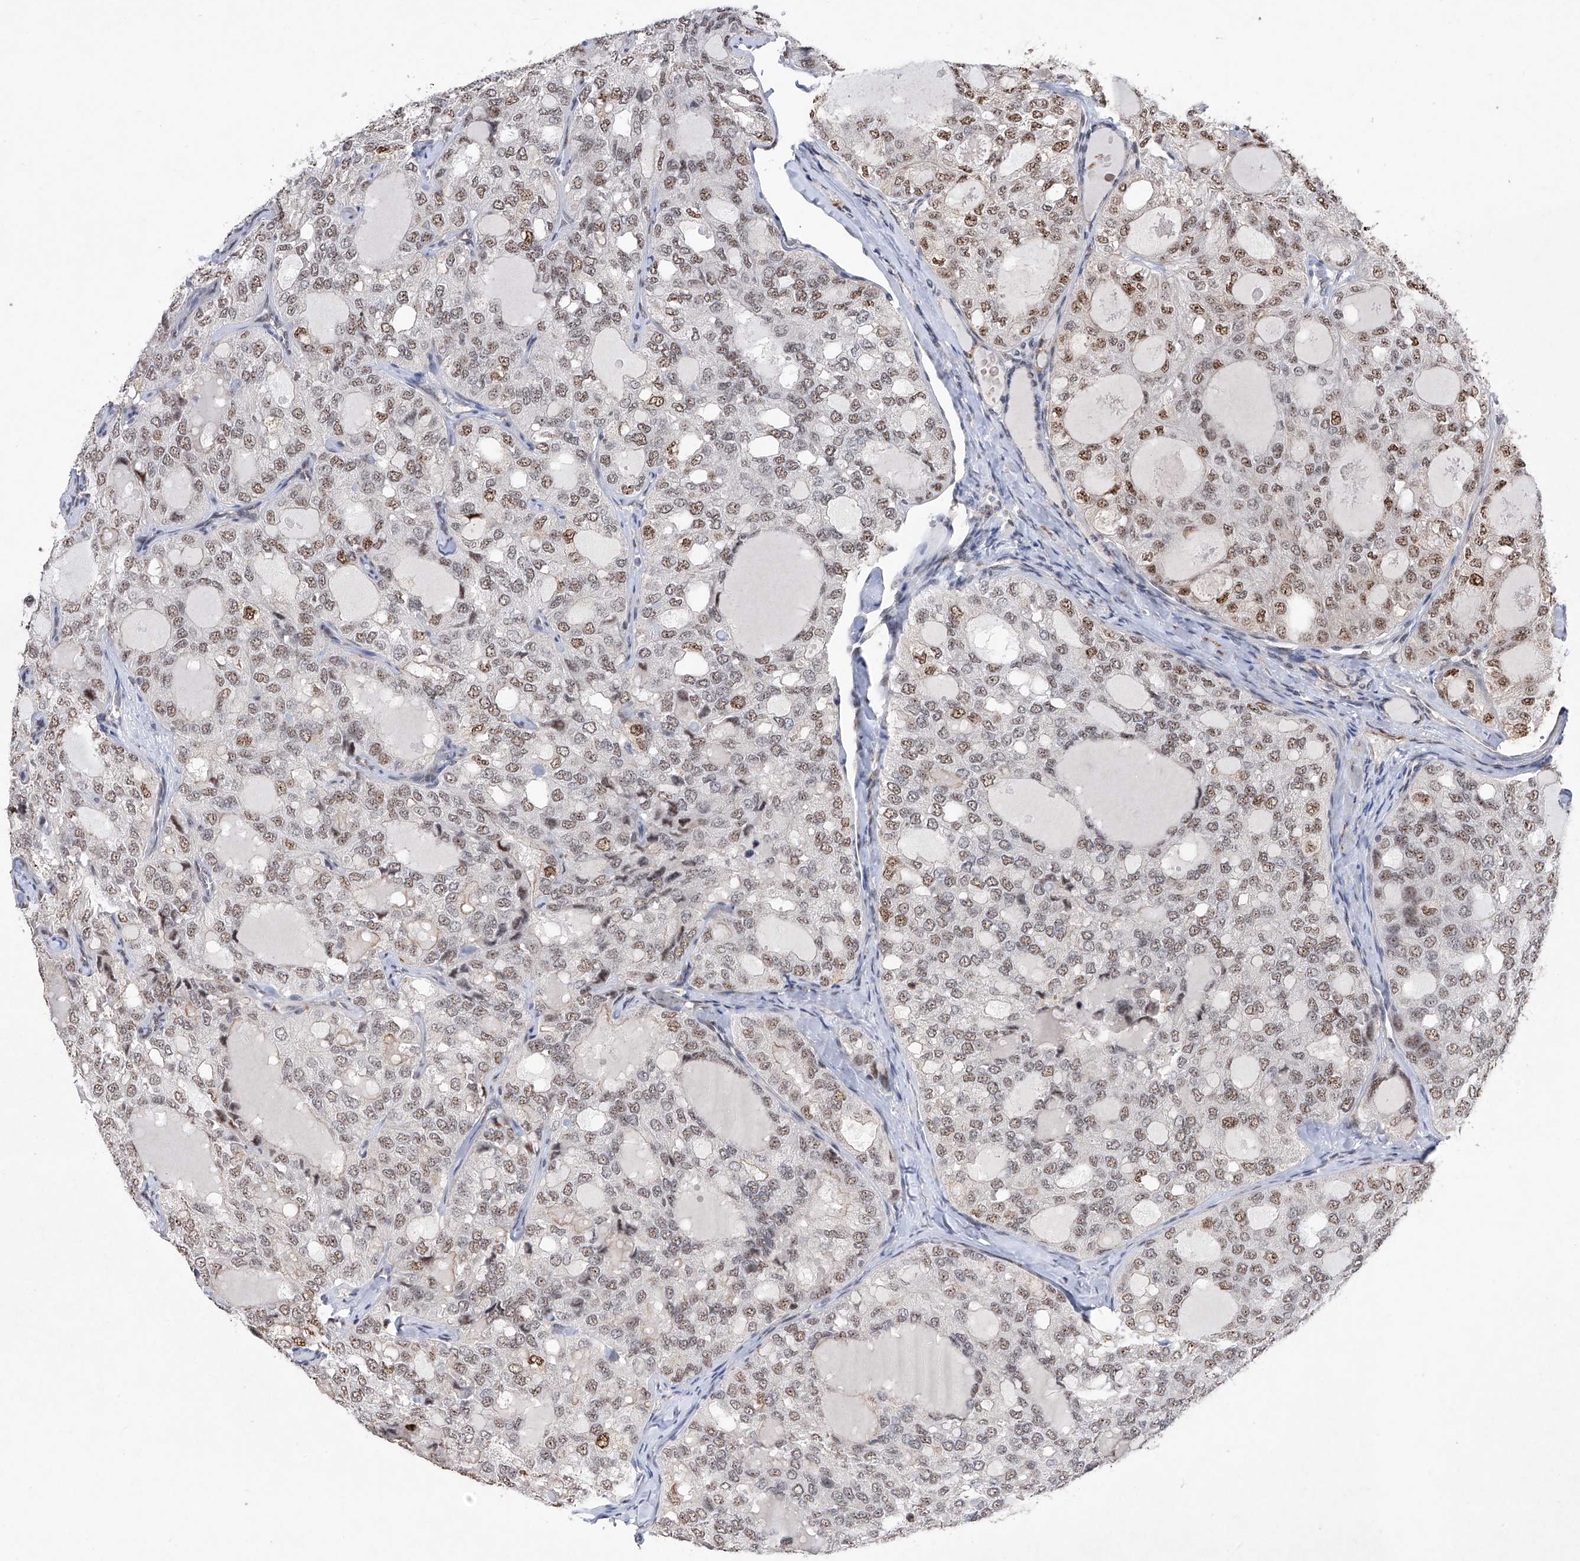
{"staining": {"intensity": "moderate", "quantity": ">75%", "location": "nuclear"}, "tissue": "thyroid cancer", "cell_type": "Tumor cells", "image_type": "cancer", "snomed": [{"axis": "morphology", "description": "Follicular adenoma carcinoma, NOS"}, {"axis": "topography", "description": "Thyroid gland"}], "caption": "This micrograph demonstrates immunohistochemistry staining of human follicular adenoma carcinoma (thyroid), with medium moderate nuclear positivity in approximately >75% of tumor cells.", "gene": "NFATC4", "patient": {"sex": "male", "age": 75}}